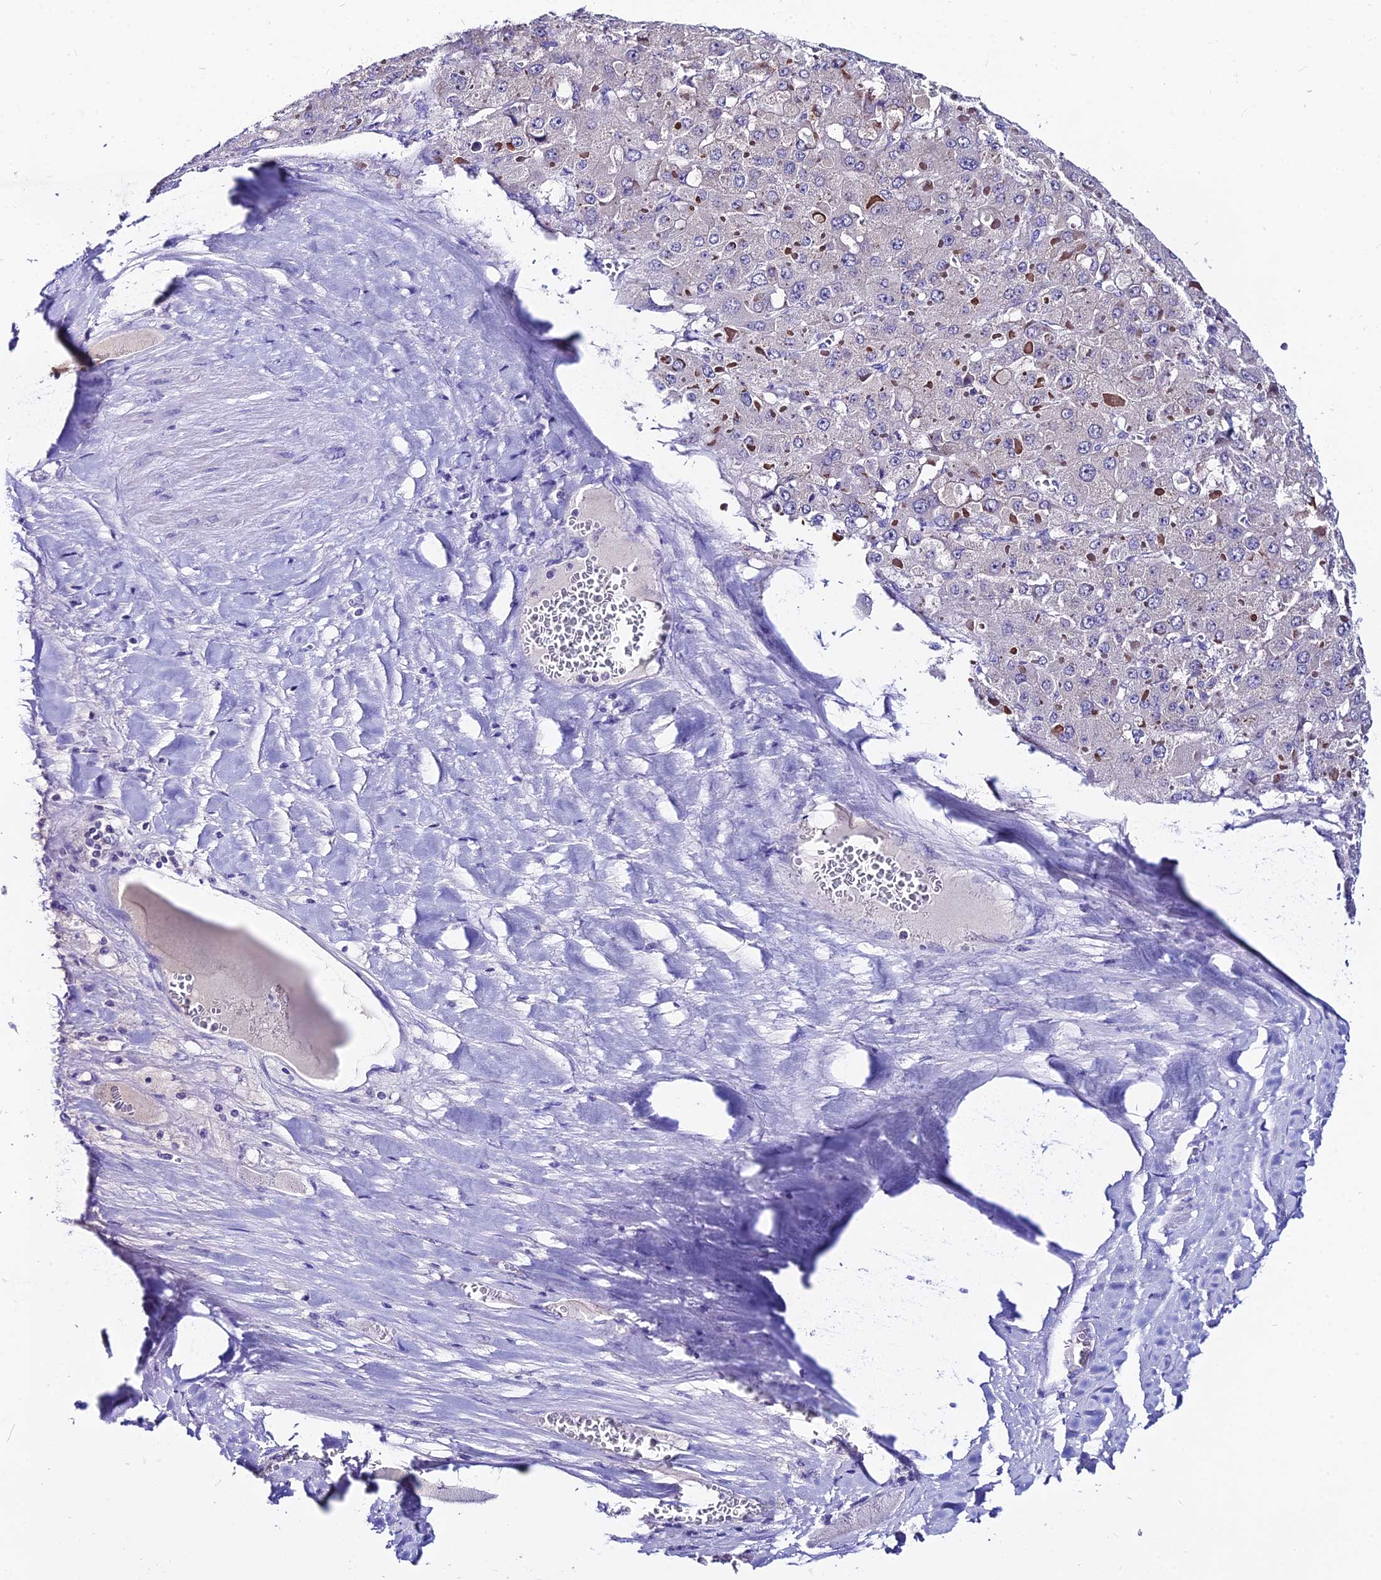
{"staining": {"intensity": "negative", "quantity": "none", "location": "none"}, "tissue": "liver cancer", "cell_type": "Tumor cells", "image_type": "cancer", "snomed": [{"axis": "morphology", "description": "Carcinoma, Hepatocellular, NOS"}, {"axis": "topography", "description": "Liver"}], "caption": "Tumor cells are negative for brown protein staining in liver hepatocellular carcinoma. Brightfield microscopy of immunohistochemistry stained with DAB (brown) and hematoxylin (blue), captured at high magnification.", "gene": "LGALS7", "patient": {"sex": "female", "age": 73}}